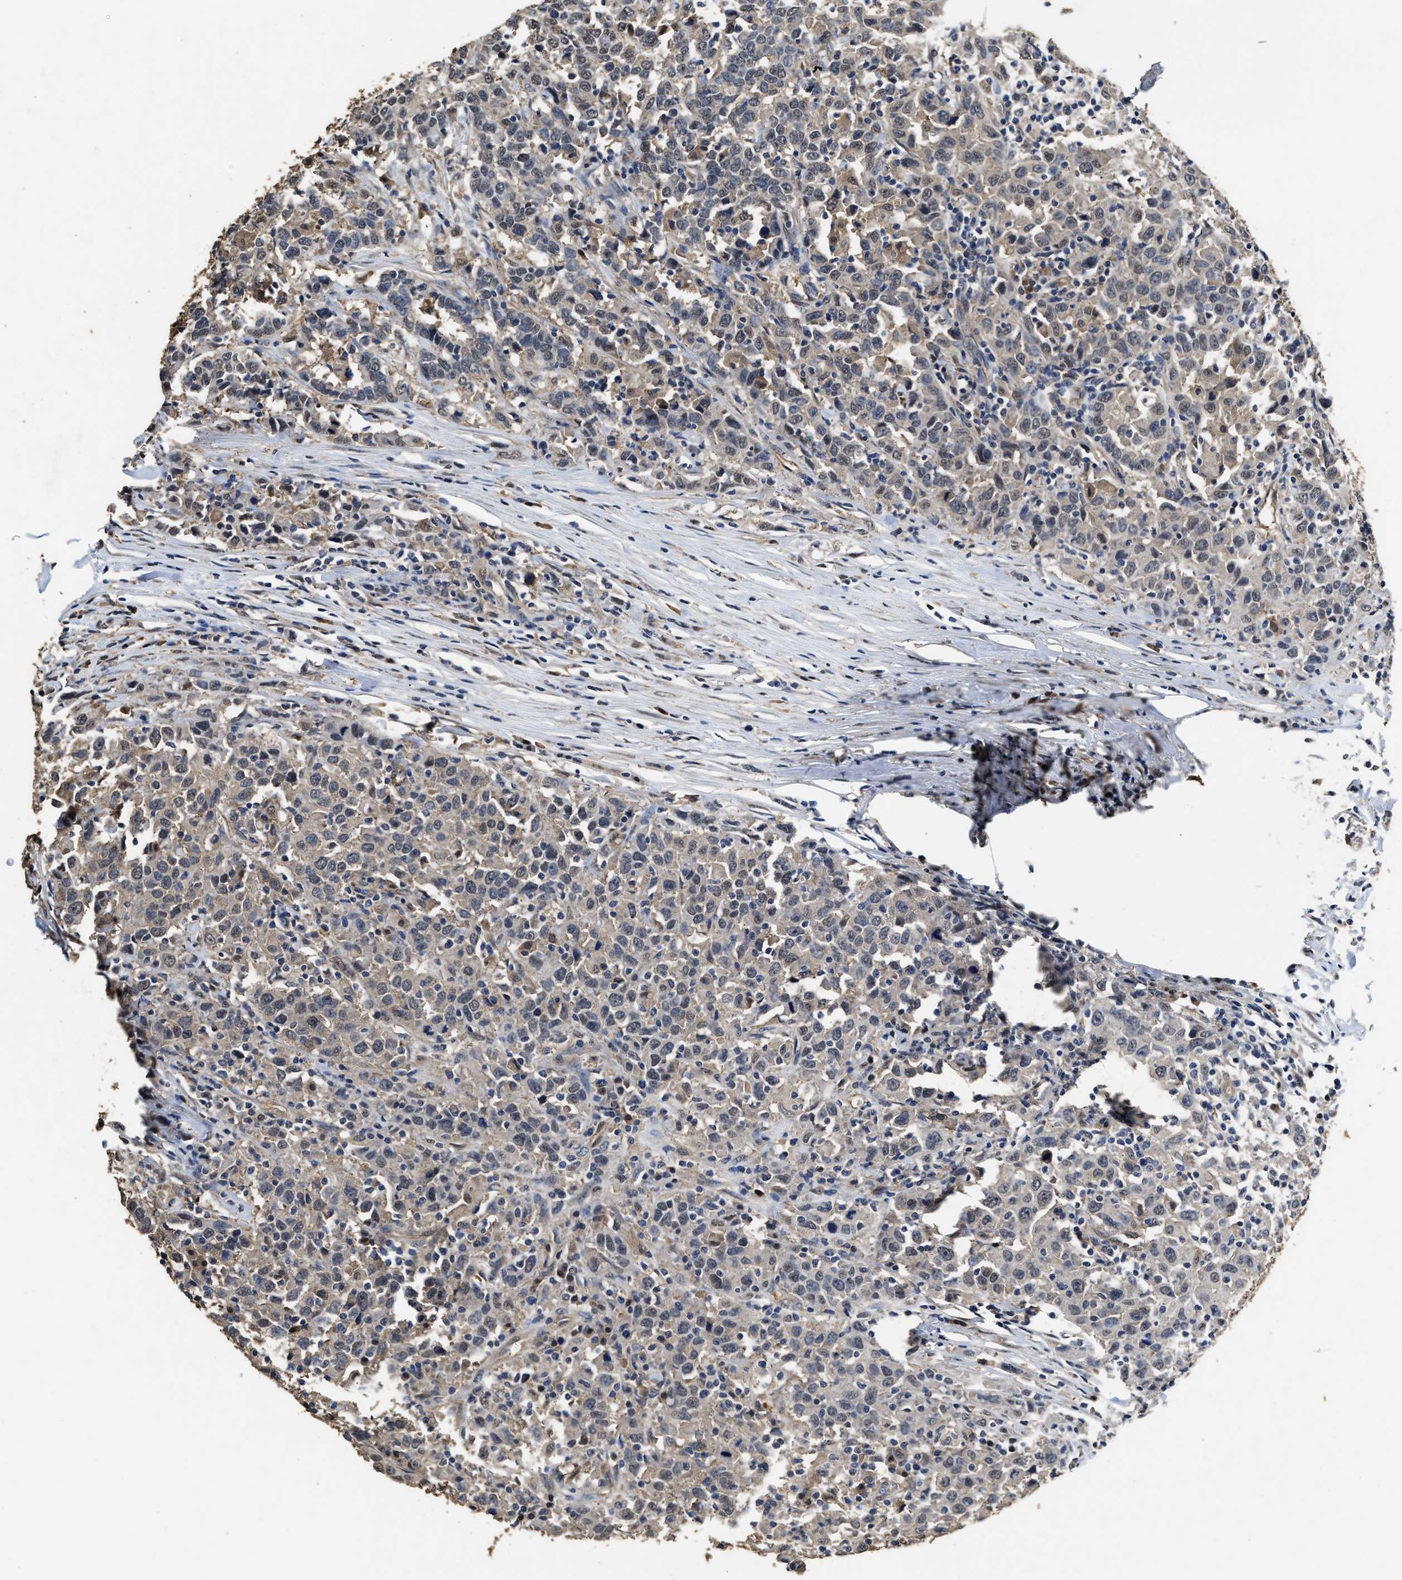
{"staining": {"intensity": "negative", "quantity": "none", "location": "none"}, "tissue": "urothelial cancer", "cell_type": "Tumor cells", "image_type": "cancer", "snomed": [{"axis": "morphology", "description": "Urothelial carcinoma, High grade"}, {"axis": "topography", "description": "Urinary bladder"}], "caption": "DAB immunohistochemical staining of urothelial carcinoma (high-grade) shows no significant positivity in tumor cells.", "gene": "YWHAE", "patient": {"sex": "male", "age": 61}}